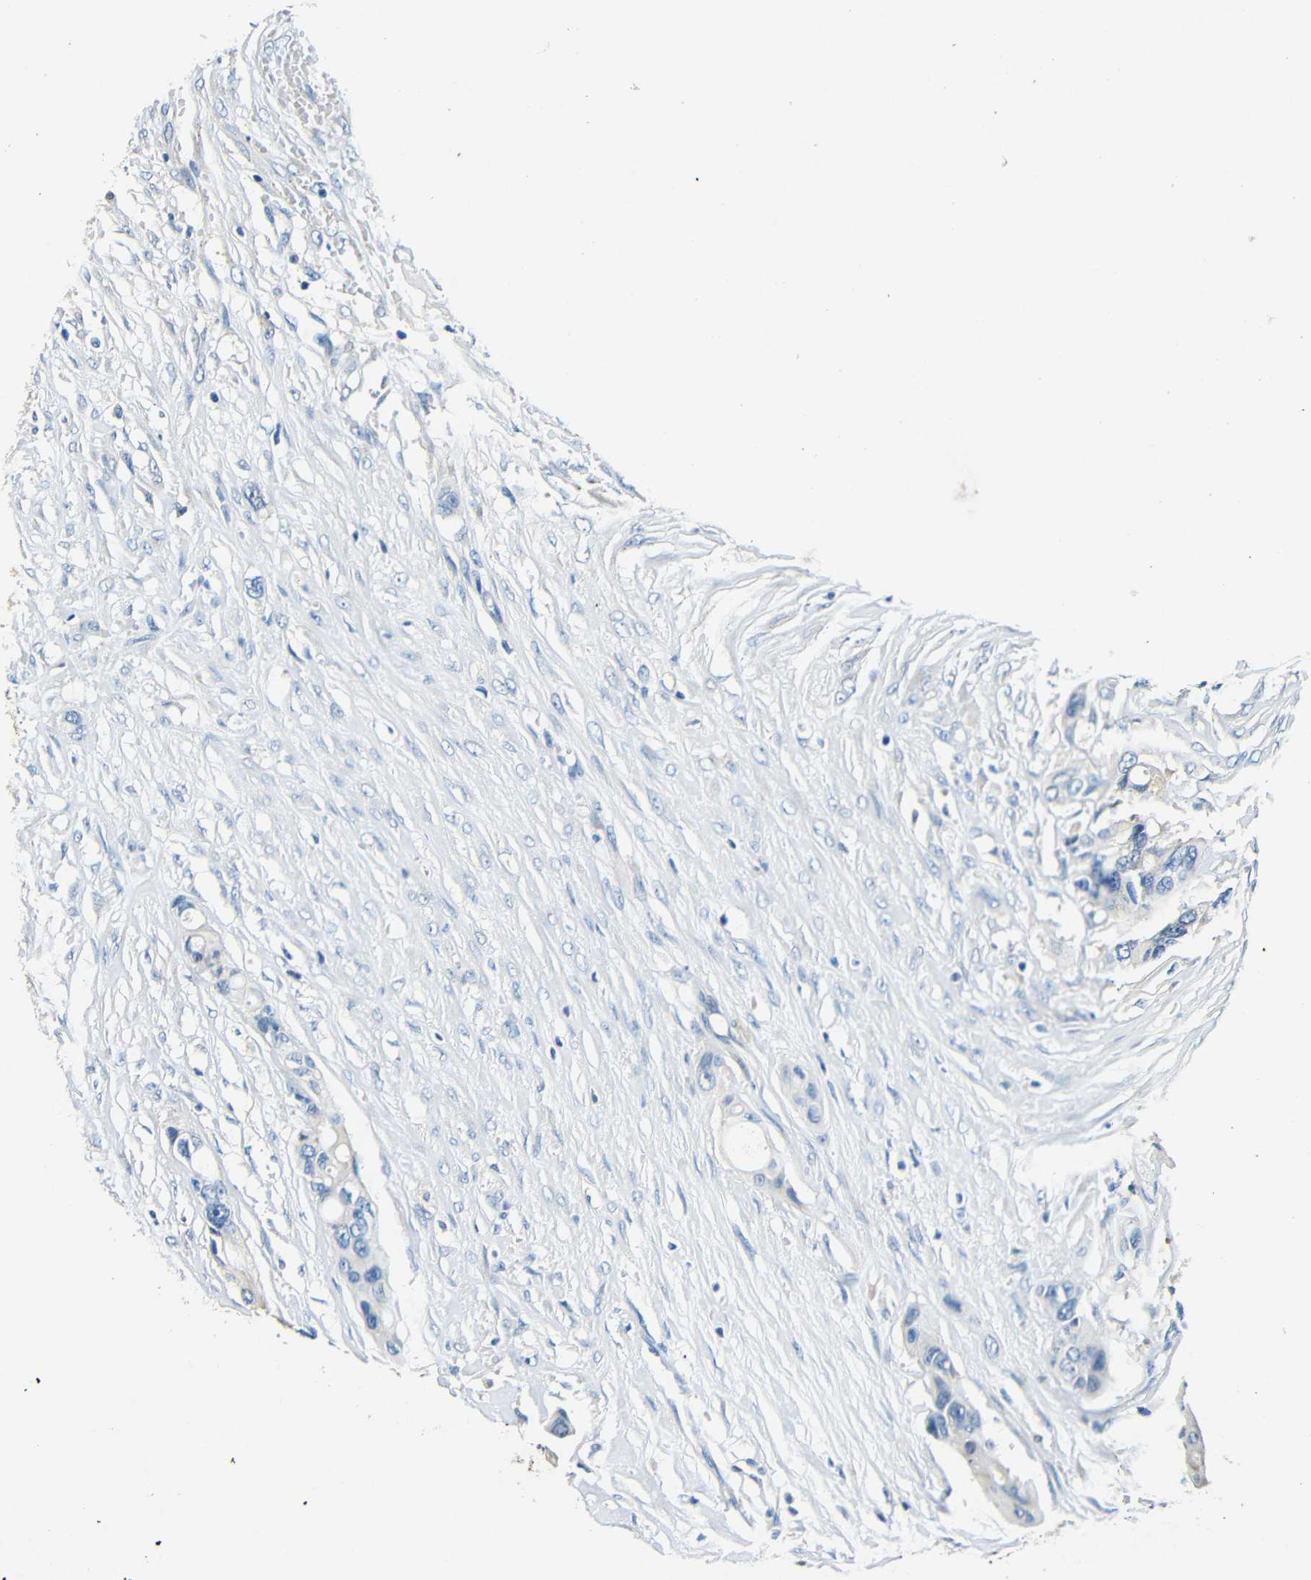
{"staining": {"intensity": "negative", "quantity": "none", "location": "none"}, "tissue": "colorectal cancer", "cell_type": "Tumor cells", "image_type": "cancer", "snomed": [{"axis": "morphology", "description": "Adenocarcinoma, NOS"}, {"axis": "topography", "description": "Colon"}], "caption": "Human colorectal cancer (adenocarcinoma) stained for a protein using immunohistochemistry (IHC) exhibits no staining in tumor cells.", "gene": "FMO5", "patient": {"sex": "female", "age": 57}}